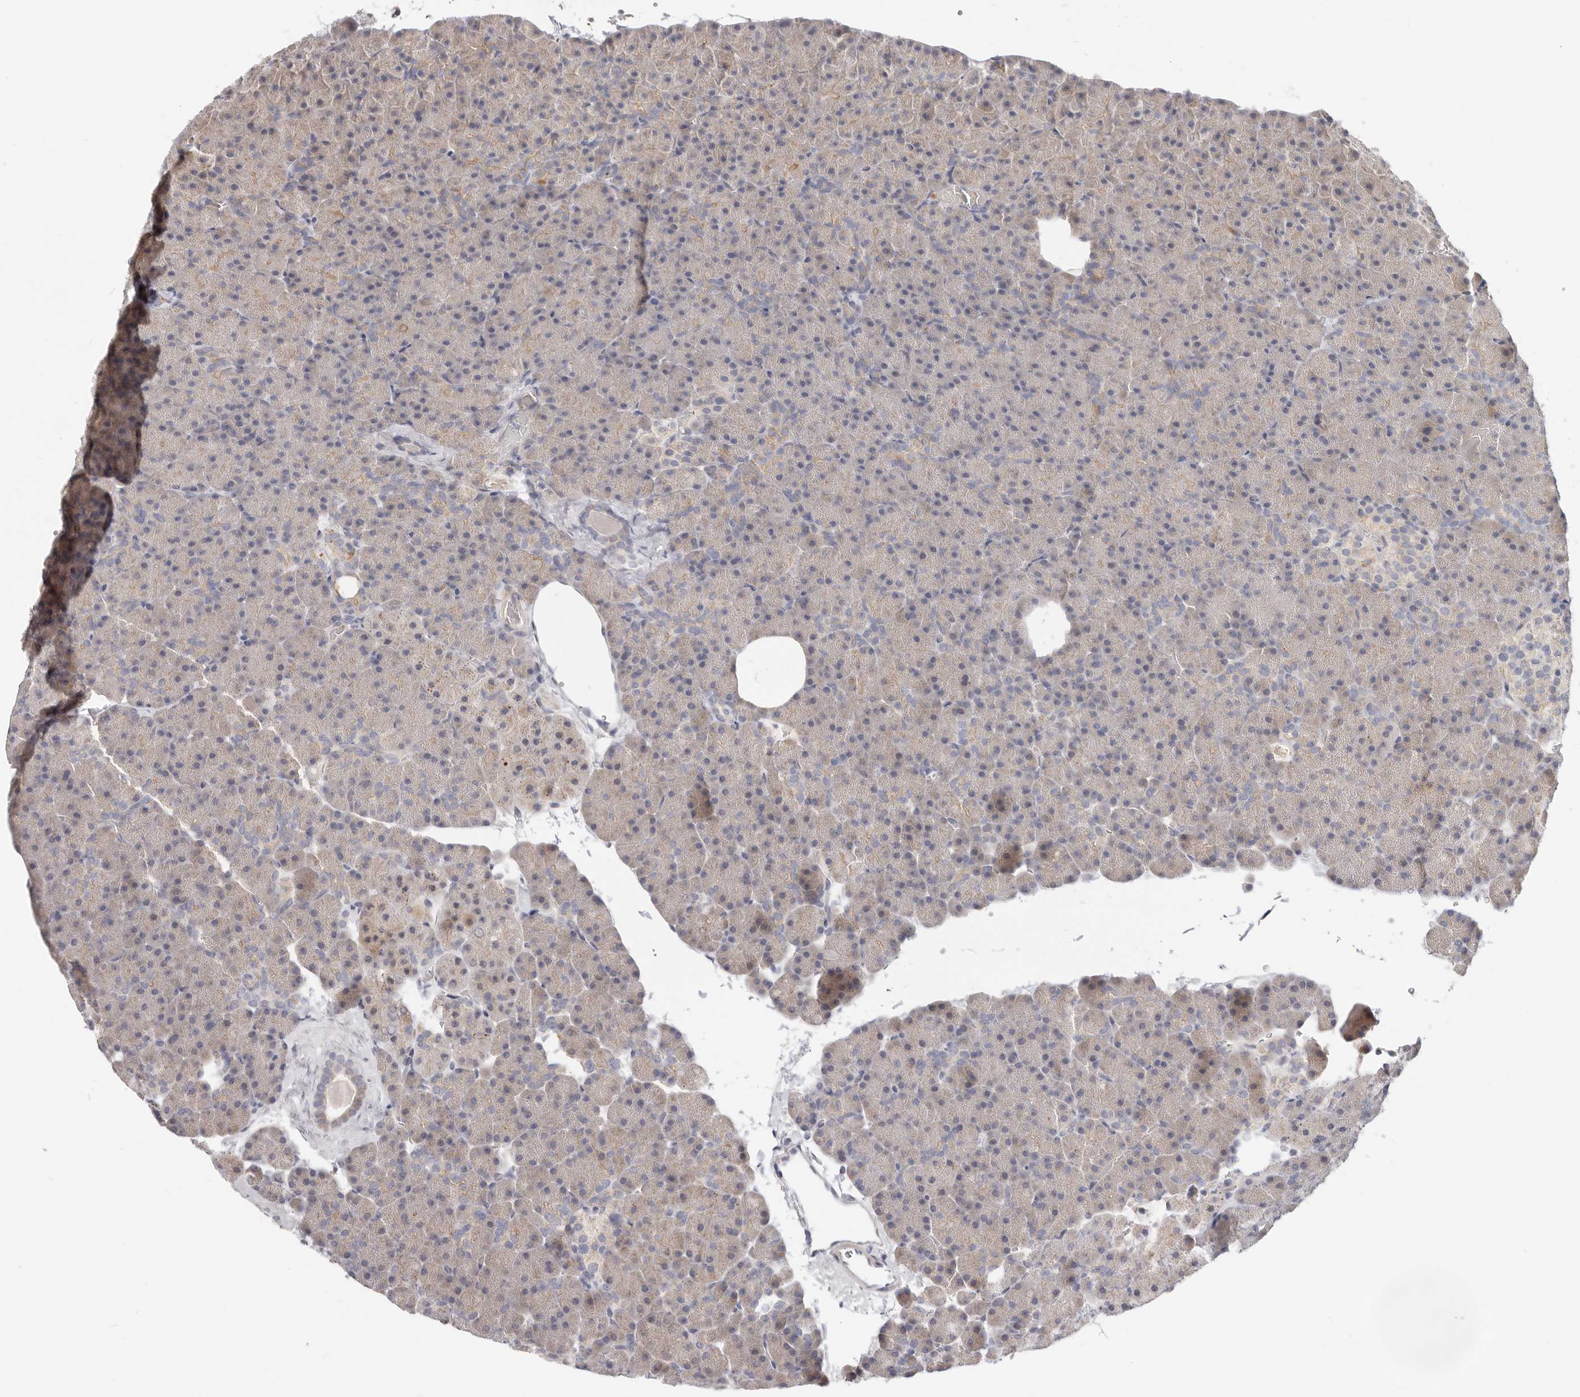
{"staining": {"intensity": "weak", "quantity": "<25%", "location": "cytoplasmic/membranous"}, "tissue": "pancreas", "cell_type": "Exocrine glandular cells", "image_type": "normal", "snomed": [{"axis": "morphology", "description": "Normal tissue, NOS"}, {"axis": "morphology", "description": "Carcinoid, malignant, NOS"}, {"axis": "topography", "description": "Pancreas"}], "caption": "High power microscopy photomicrograph of an IHC micrograph of benign pancreas, revealing no significant staining in exocrine glandular cells.", "gene": "TFB2M", "patient": {"sex": "female", "age": 35}}